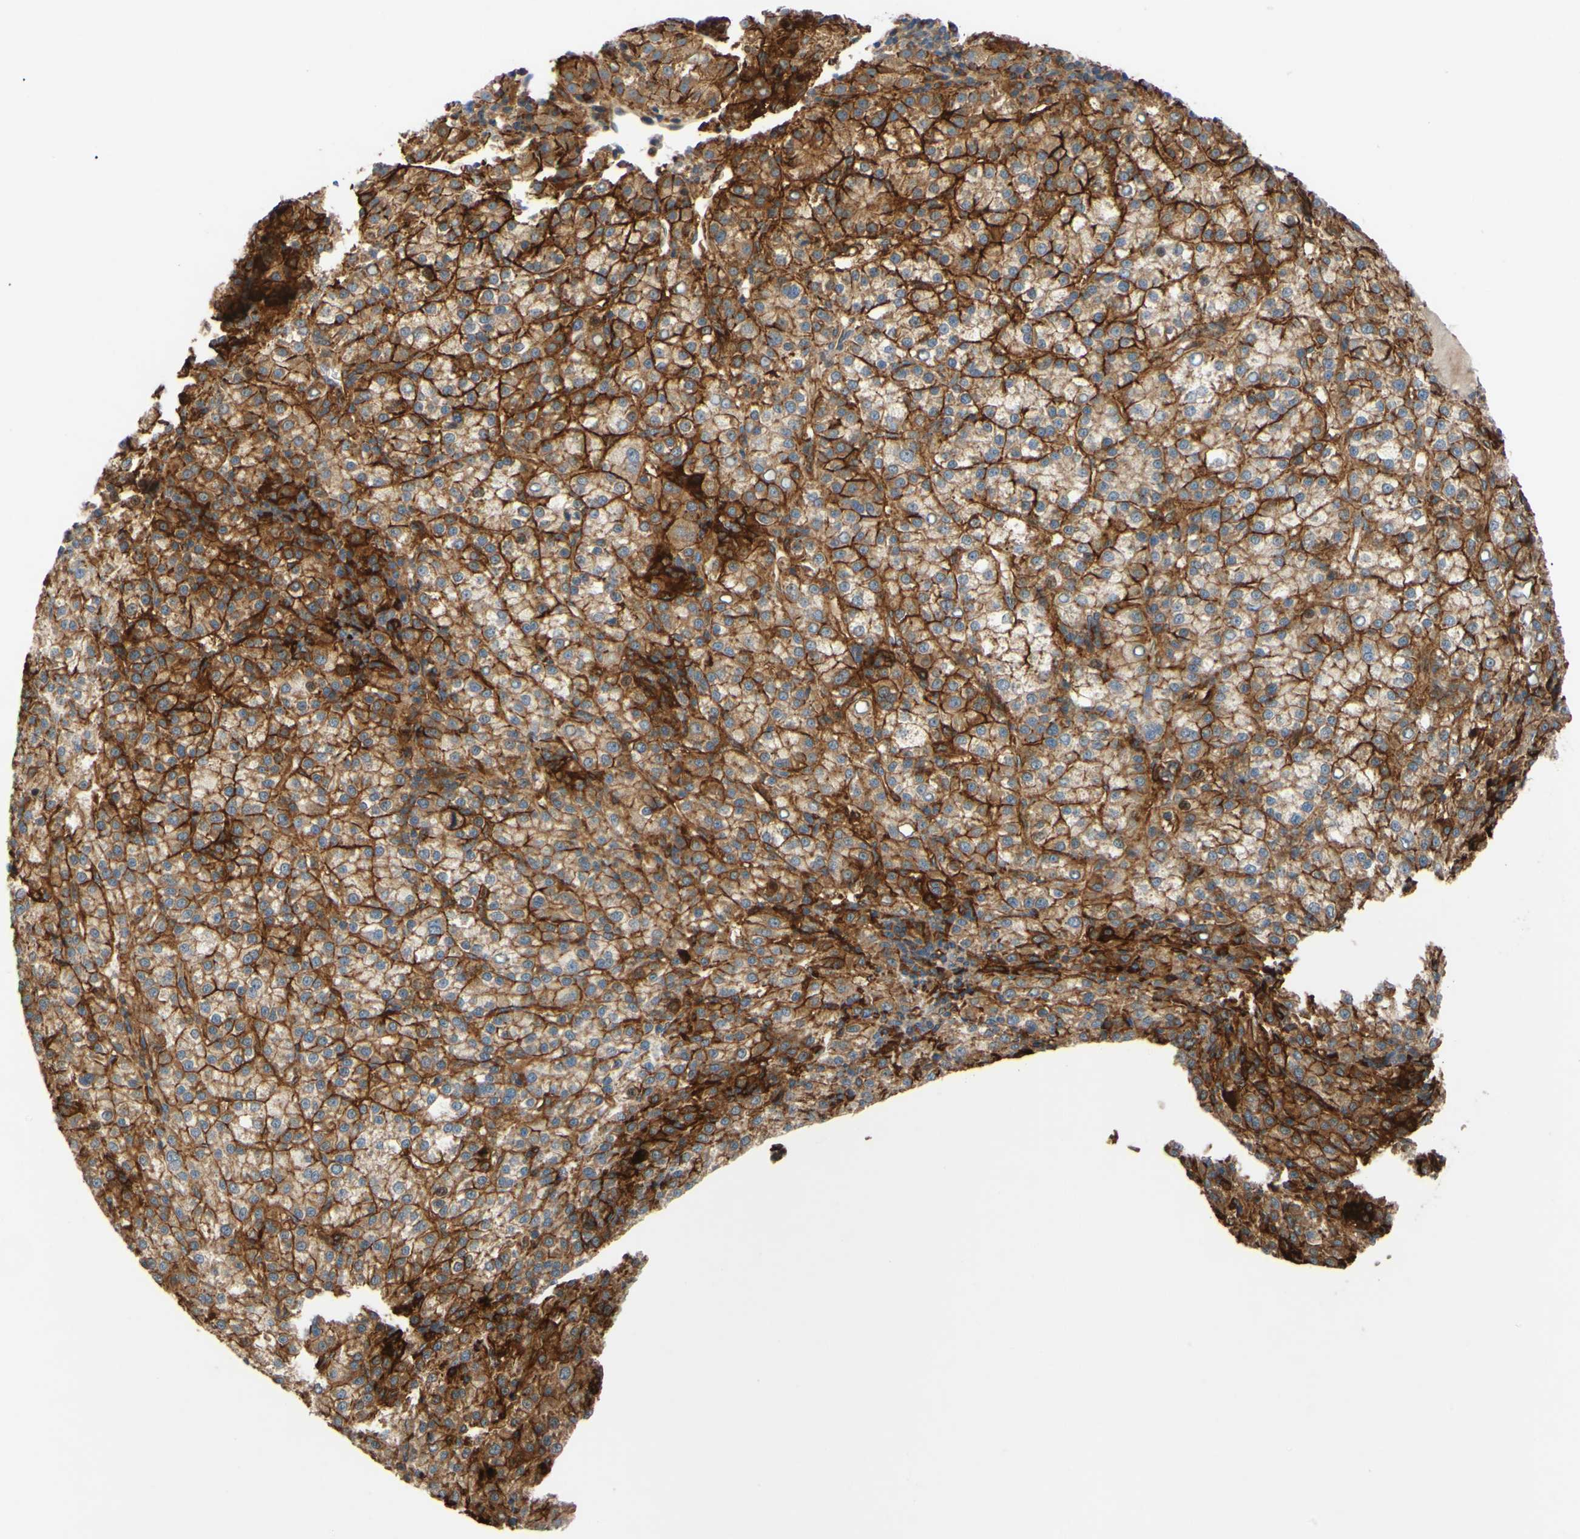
{"staining": {"intensity": "strong", "quantity": ">75%", "location": "cytoplasmic/membranous"}, "tissue": "liver cancer", "cell_type": "Tumor cells", "image_type": "cancer", "snomed": [{"axis": "morphology", "description": "Carcinoma, Hepatocellular, NOS"}, {"axis": "topography", "description": "Liver"}], "caption": "Immunohistochemical staining of human hepatocellular carcinoma (liver) reveals strong cytoplasmic/membranous protein staining in about >75% of tumor cells.", "gene": "SPTLC1", "patient": {"sex": "female", "age": 58}}